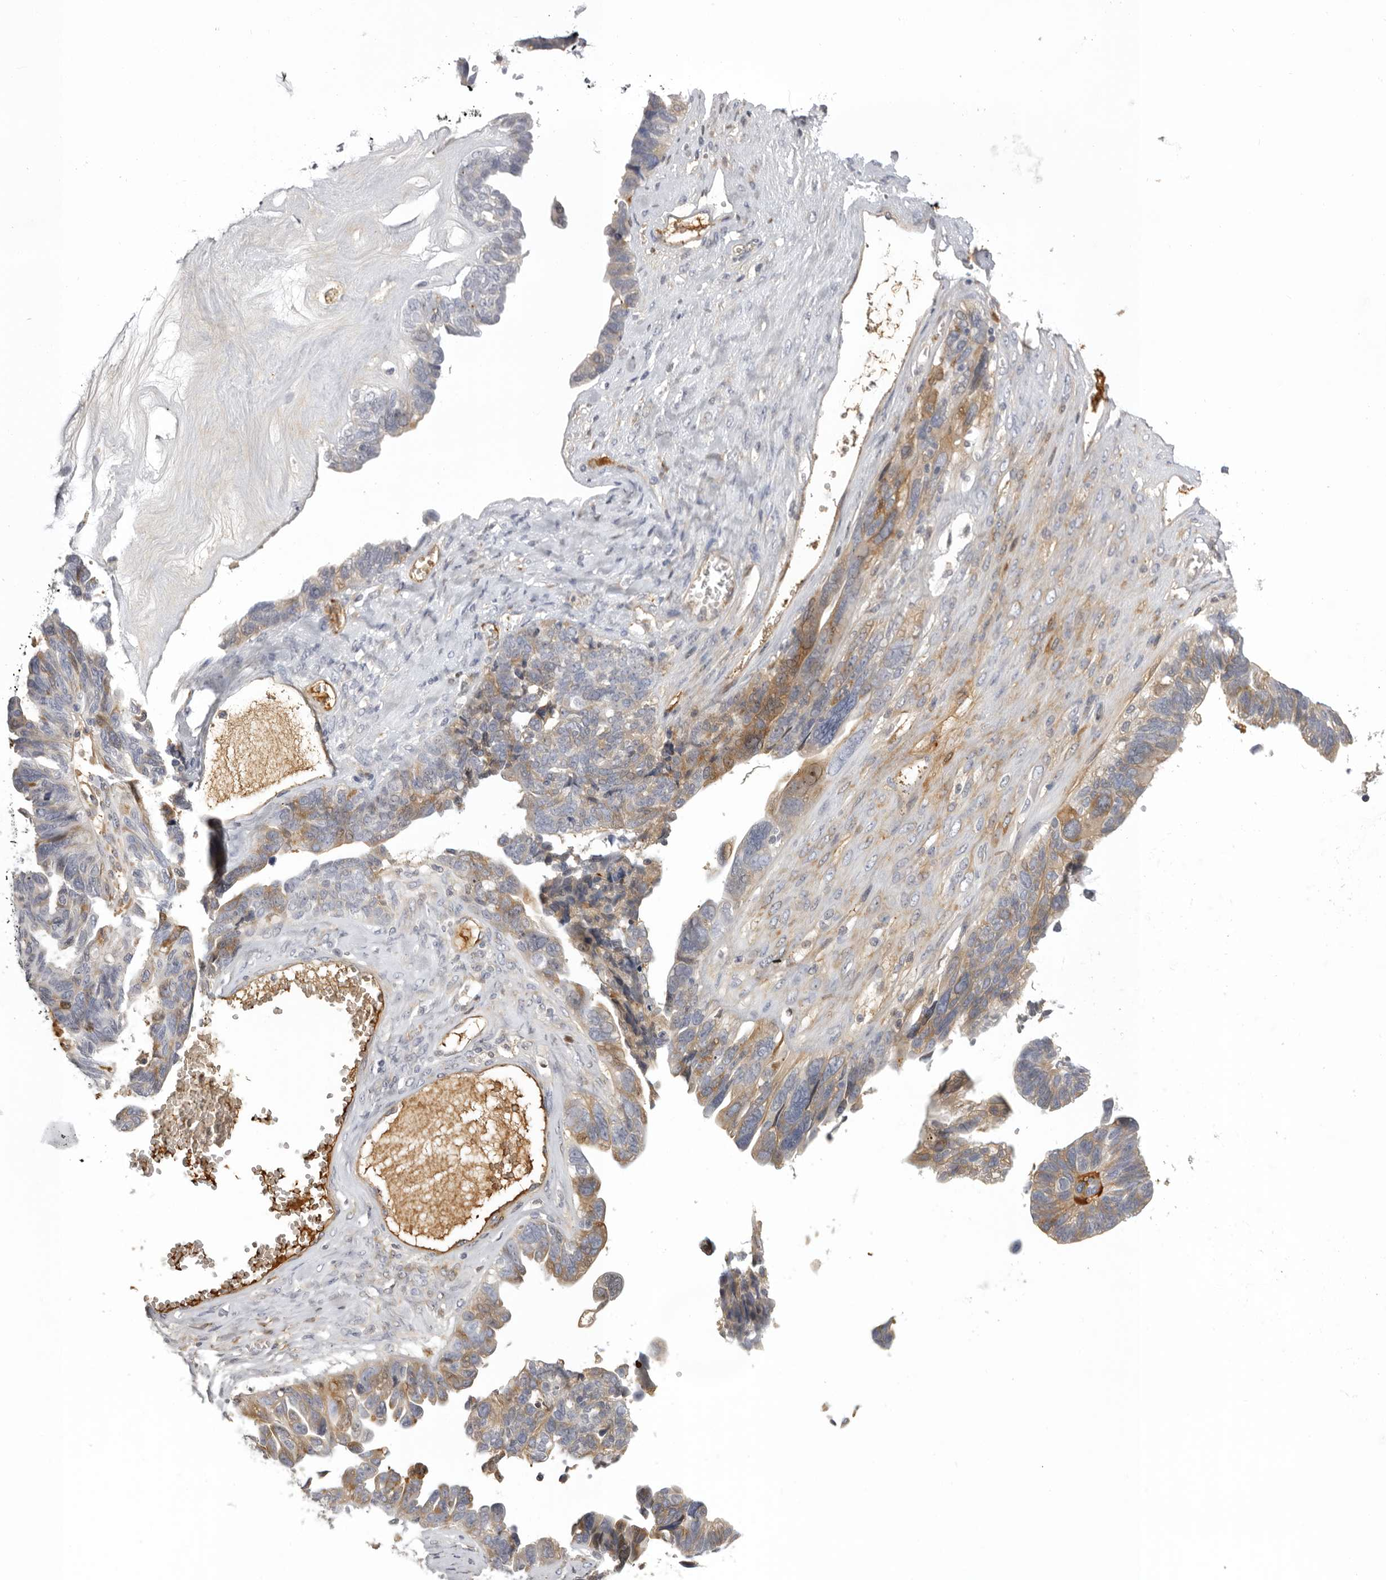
{"staining": {"intensity": "moderate", "quantity": "<25%", "location": "cytoplasmic/membranous"}, "tissue": "ovarian cancer", "cell_type": "Tumor cells", "image_type": "cancer", "snomed": [{"axis": "morphology", "description": "Cystadenocarcinoma, serous, NOS"}, {"axis": "topography", "description": "Ovary"}], "caption": "This image exhibits serous cystadenocarcinoma (ovarian) stained with immunohistochemistry to label a protein in brown. The cytoplasmic/membranous of tumor cells show moderate positivity for the protein. Nuclei are counter-stained blue.", "gene": "PLEKHF2", "patient": {"sex": "female", "age": 79}}